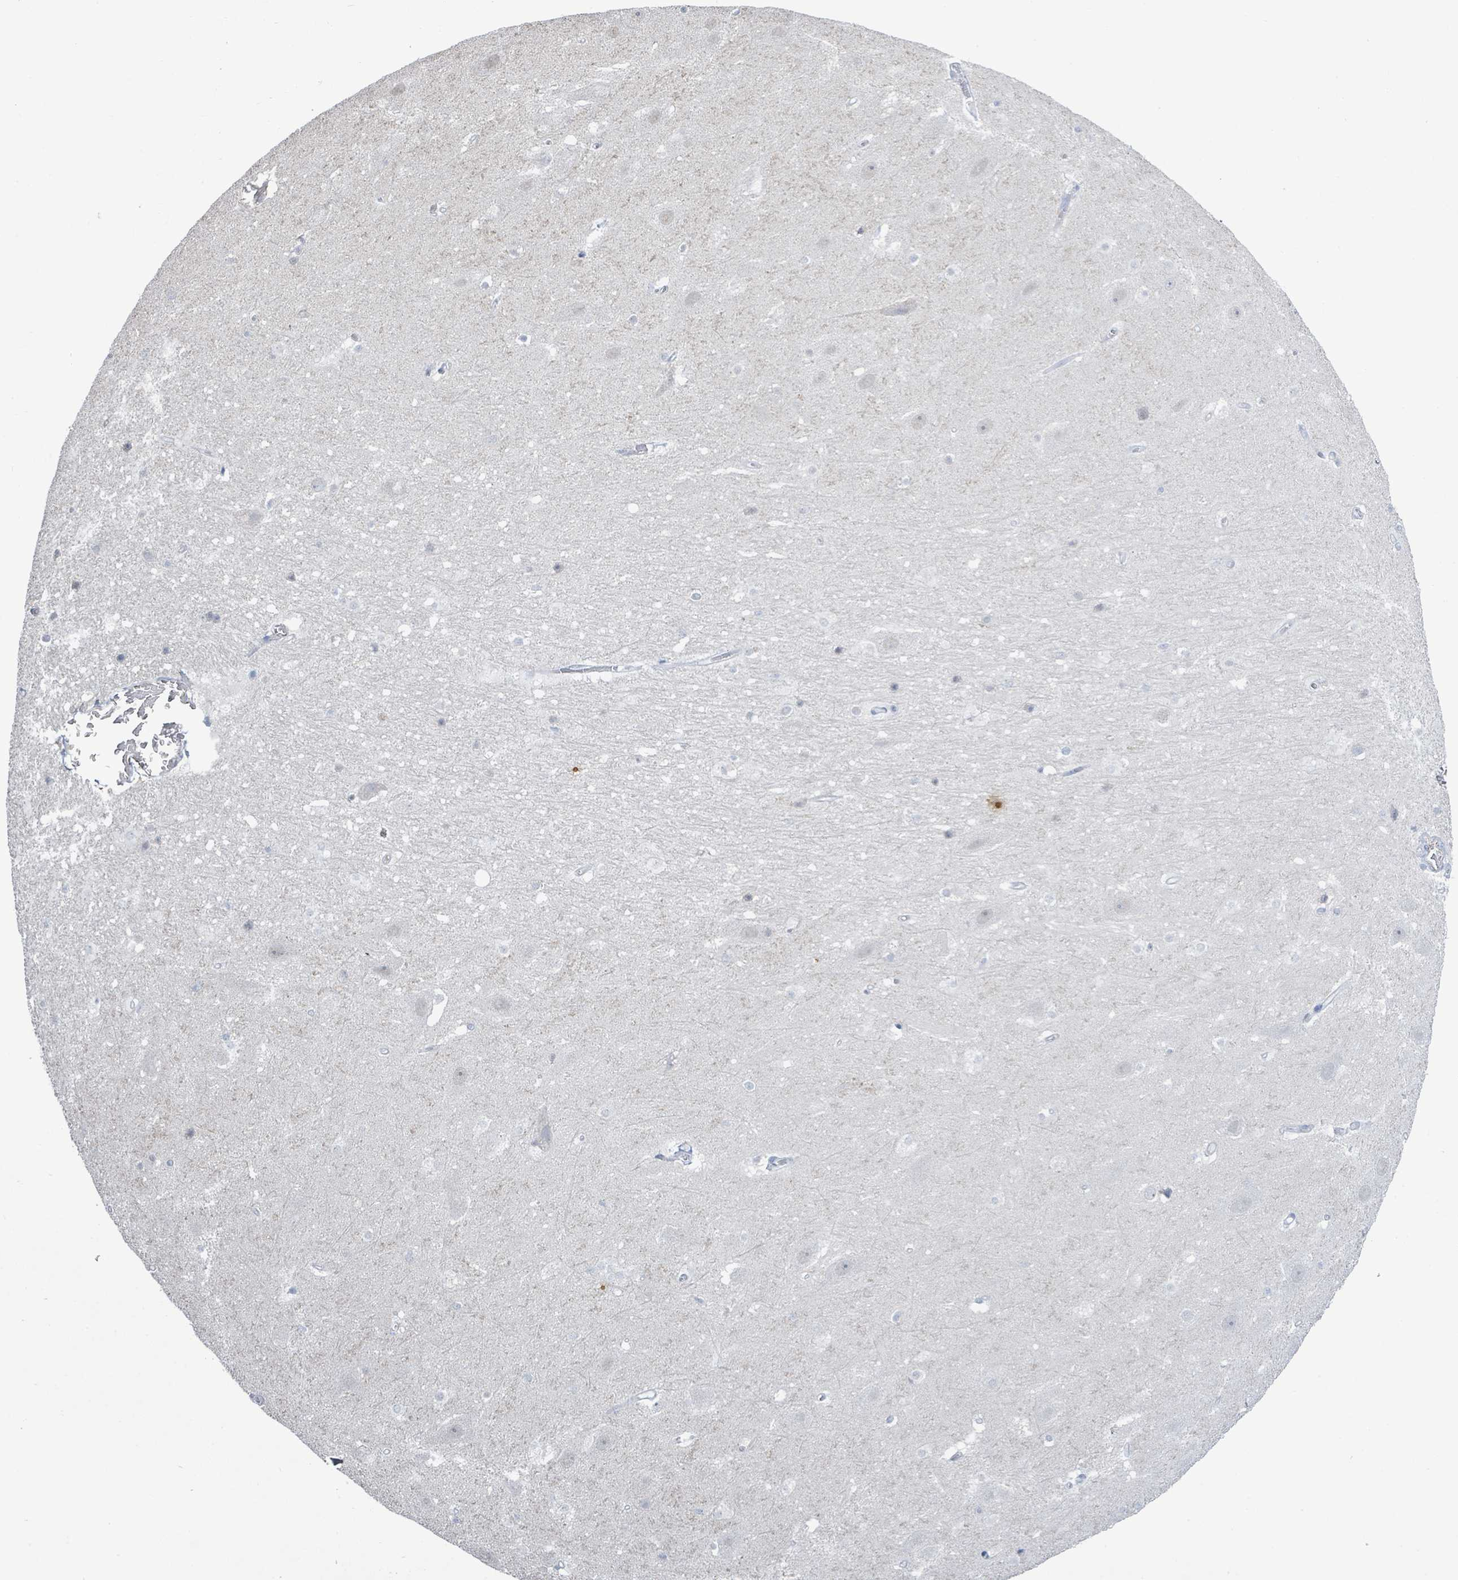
{"staining": {"intensity": "negative", "quantity": "none", "location": "none"}, "tissue": "hippocampus", "cell_type": "Glial cells", "image_type": "normal", "snomed": [{"axis": "morphology", "description": "Normal tissue, NOS"}, {"axis": "topography", "description": "Hippocampus"}], "caption": "Immunohistochemistry (IHC) histopathology image of unremarkable hippocampus: human hippocampus stained with DAB shows no significant protein positivity in glial cells. Brightfield microscopy of immunohistochemistry (IHC) stained with DAB (3,3'-diaminobenzidine) (brown) and hematoxylin (blue), captured at high magnification.", "gene": "DMRTC1B", "patient": {"sex": "male", "age": 37}}